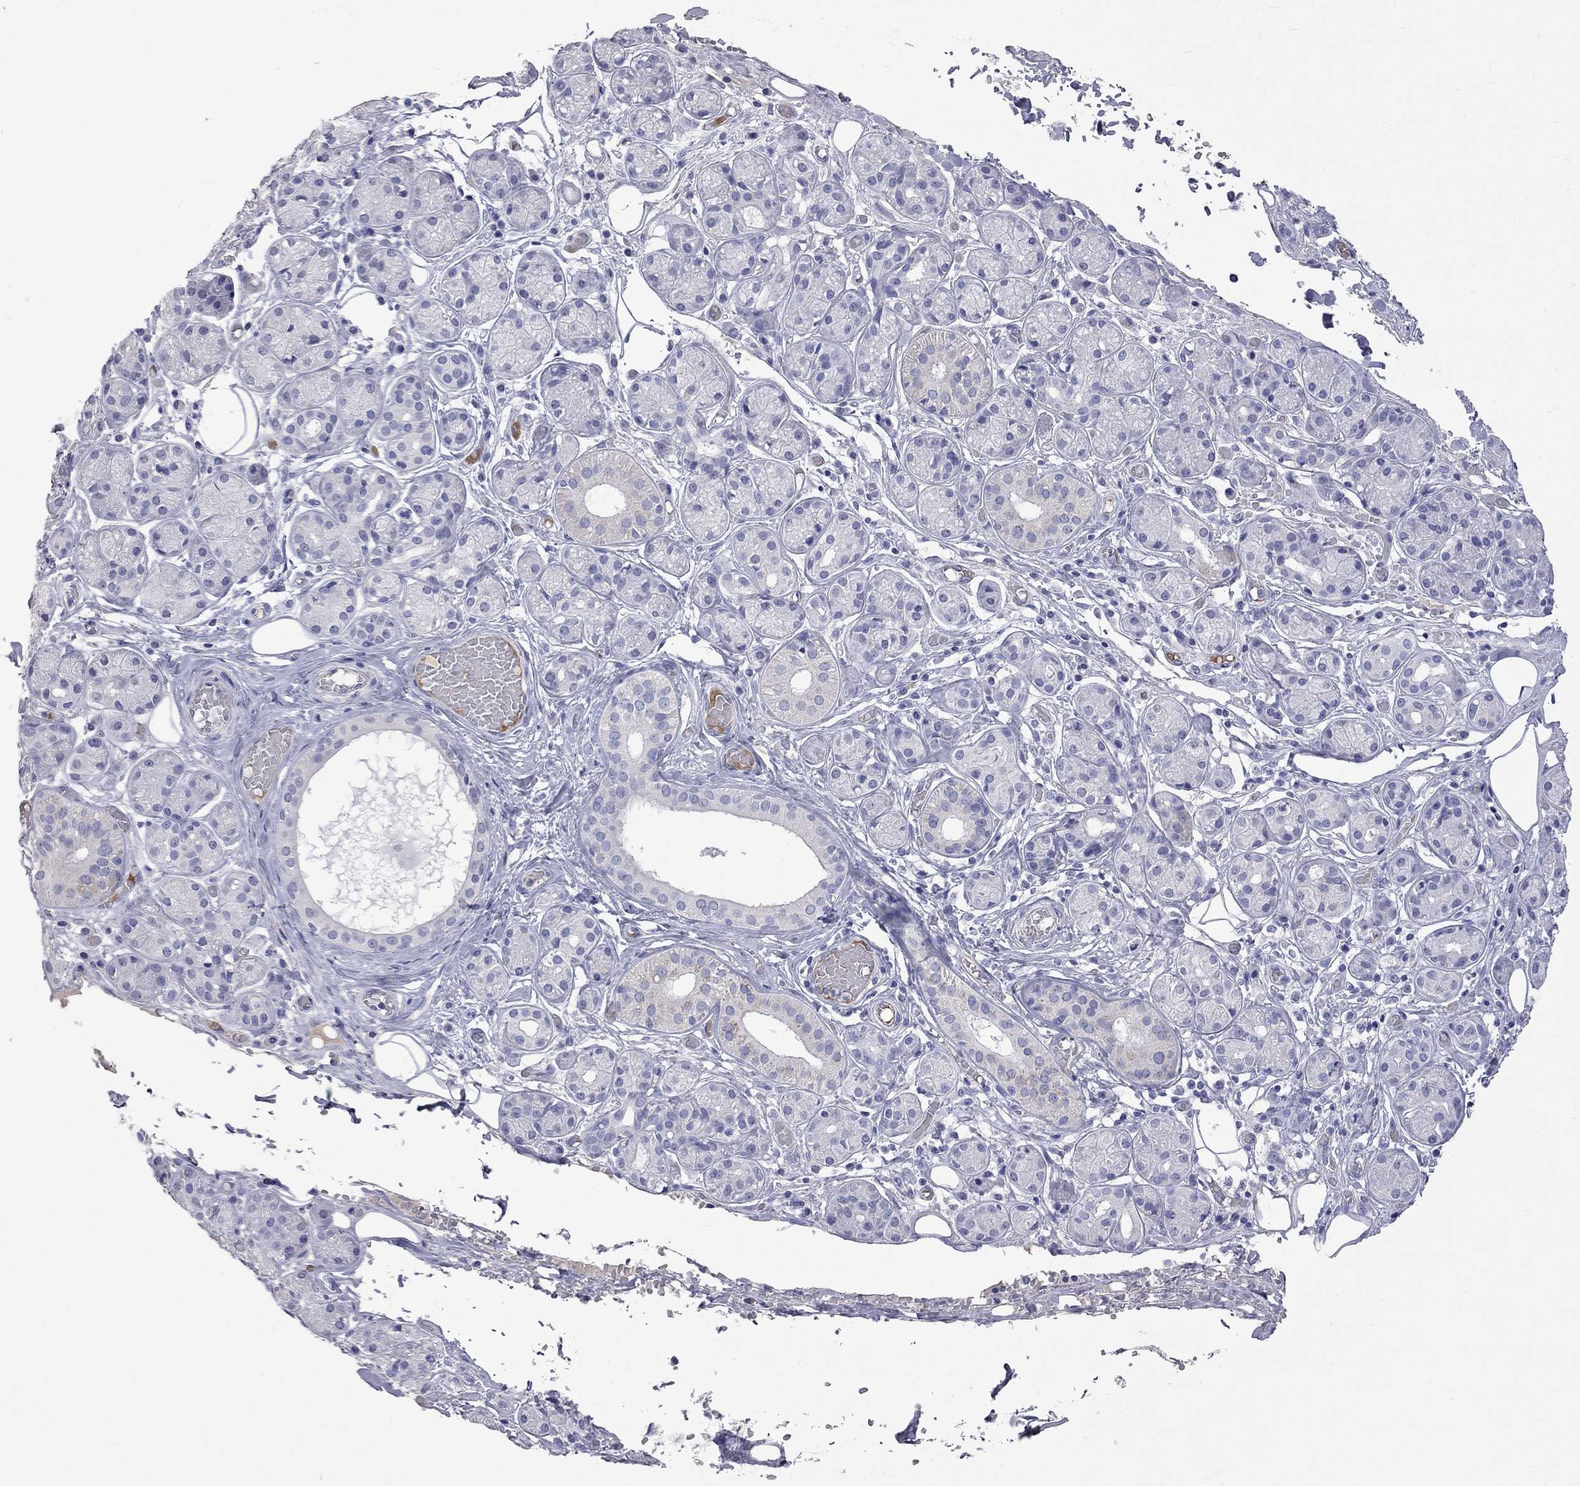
{"staining": {"intensity": "negative", "quantity": "none", "location": "none"}, "tissue": "salivary gland", "cell_type": "Glandular cells", "image_type": "normal", "snomed": [{"axis": "morphology", "description": "Normal tissue, NOS"}, {"axis": "topography", "description": "Salivary gland"}, {"axis": "topography", "description": "Peripheral nerve tissue"}], "caption": "Human salivary gland stained for a protein using immunohistochemistry (IHC) displays no positivity in glandular cells.", "gene": "KCND2", "patient": {"sex": "male", "age": 71}}